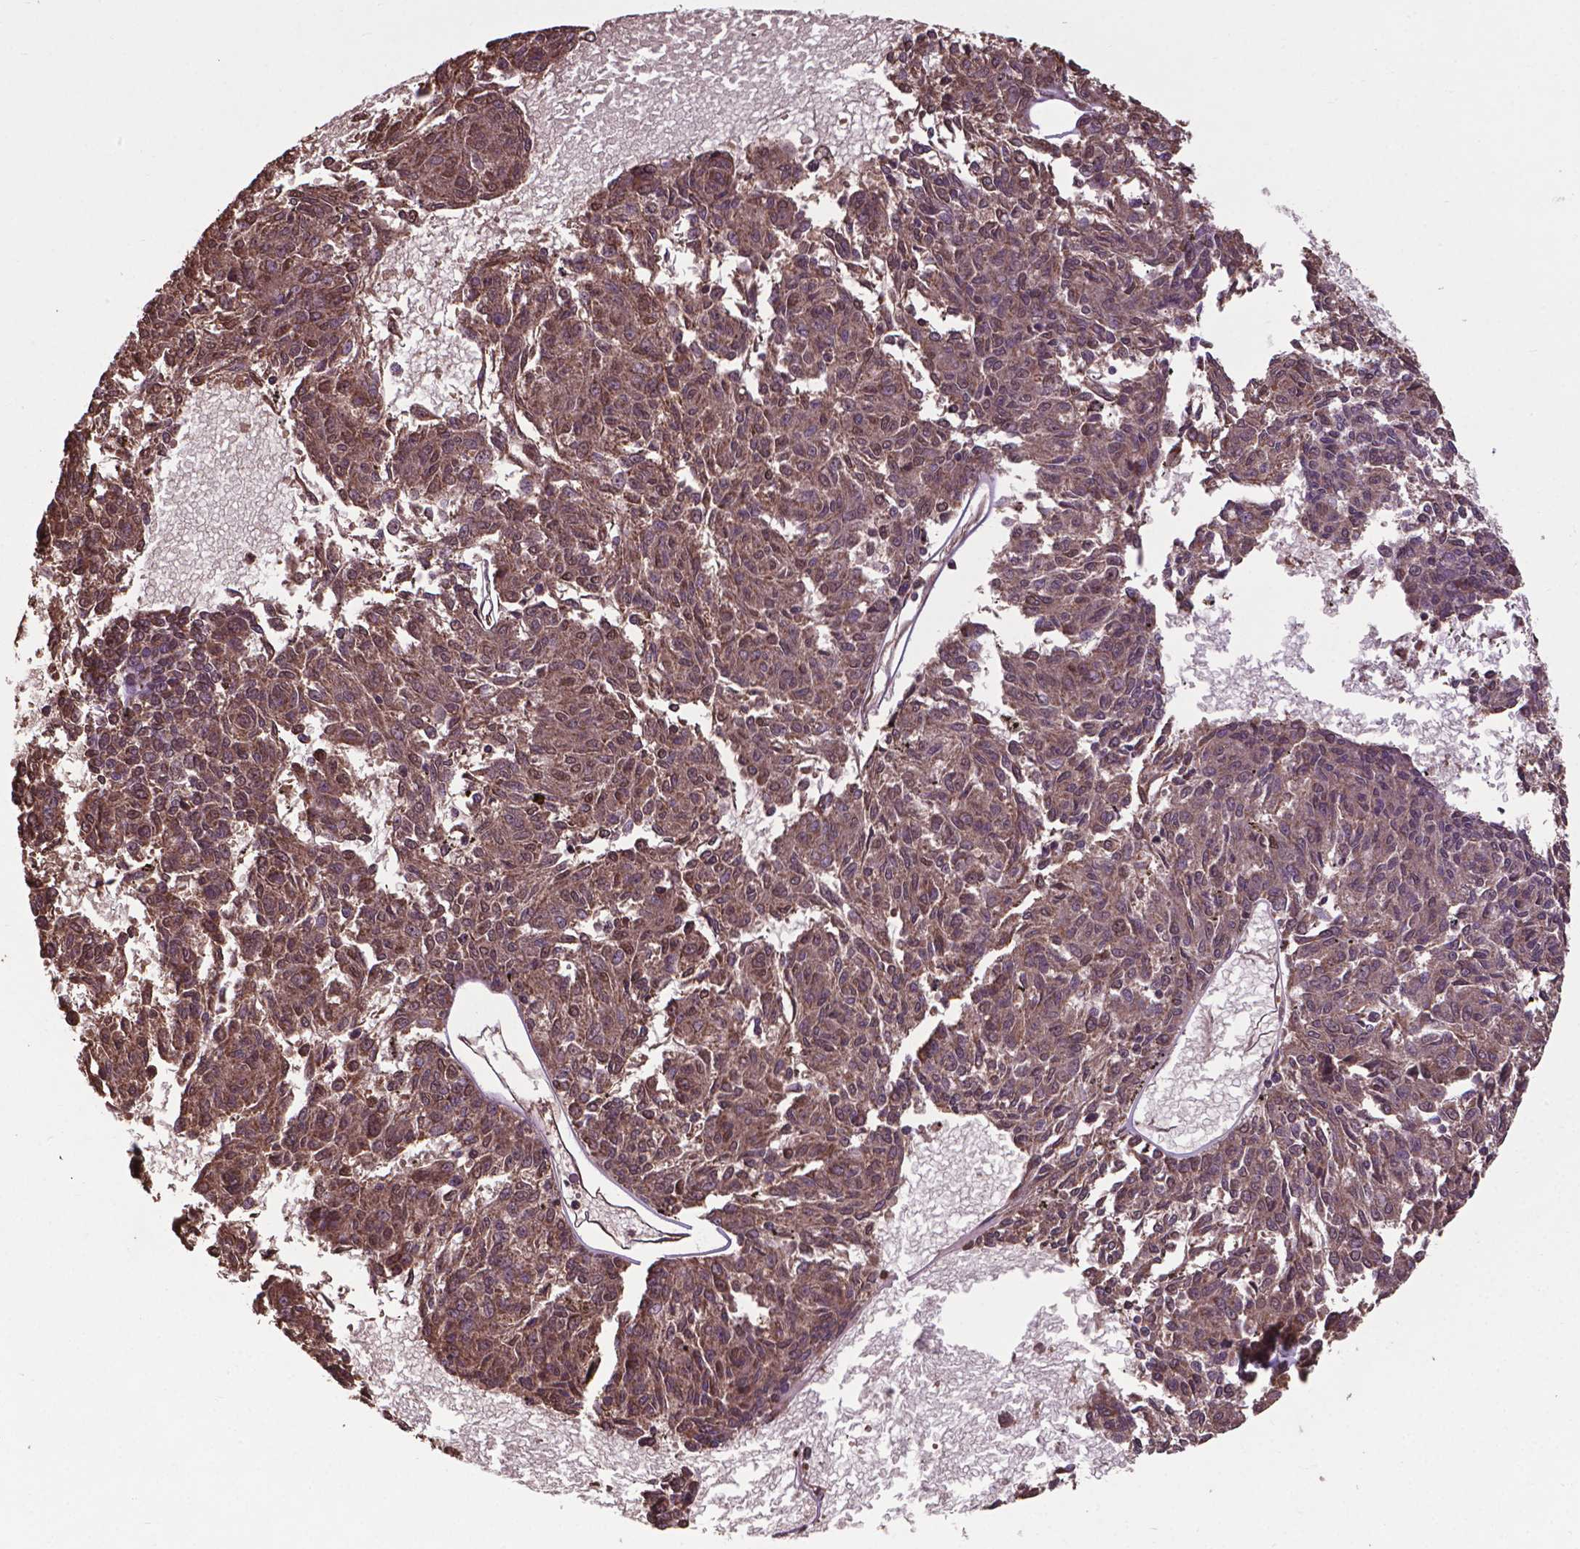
{"staining": {"intensity": "moderate", "quantity": ">75%", "location": "cytoplasmic/membranous,nuclear"}, "tissue": "melanoma", "cell_type": "Tumor cells", "image_type": "cancer", "snomed": [{"axis": "morphology", "description": "Malignant melanoma, NOS"}, {"axis": "topography", "description": "Skin"}], "caption": "High-power microscopy captured an immunohistochemistry image of malignant melanoma, revealing moderate cytoplasmic/membranous and nuclear positivity in about >75% of tumor cells.", "gene": "DCAF1", "patient": {"sex": "female", "age": 72}}